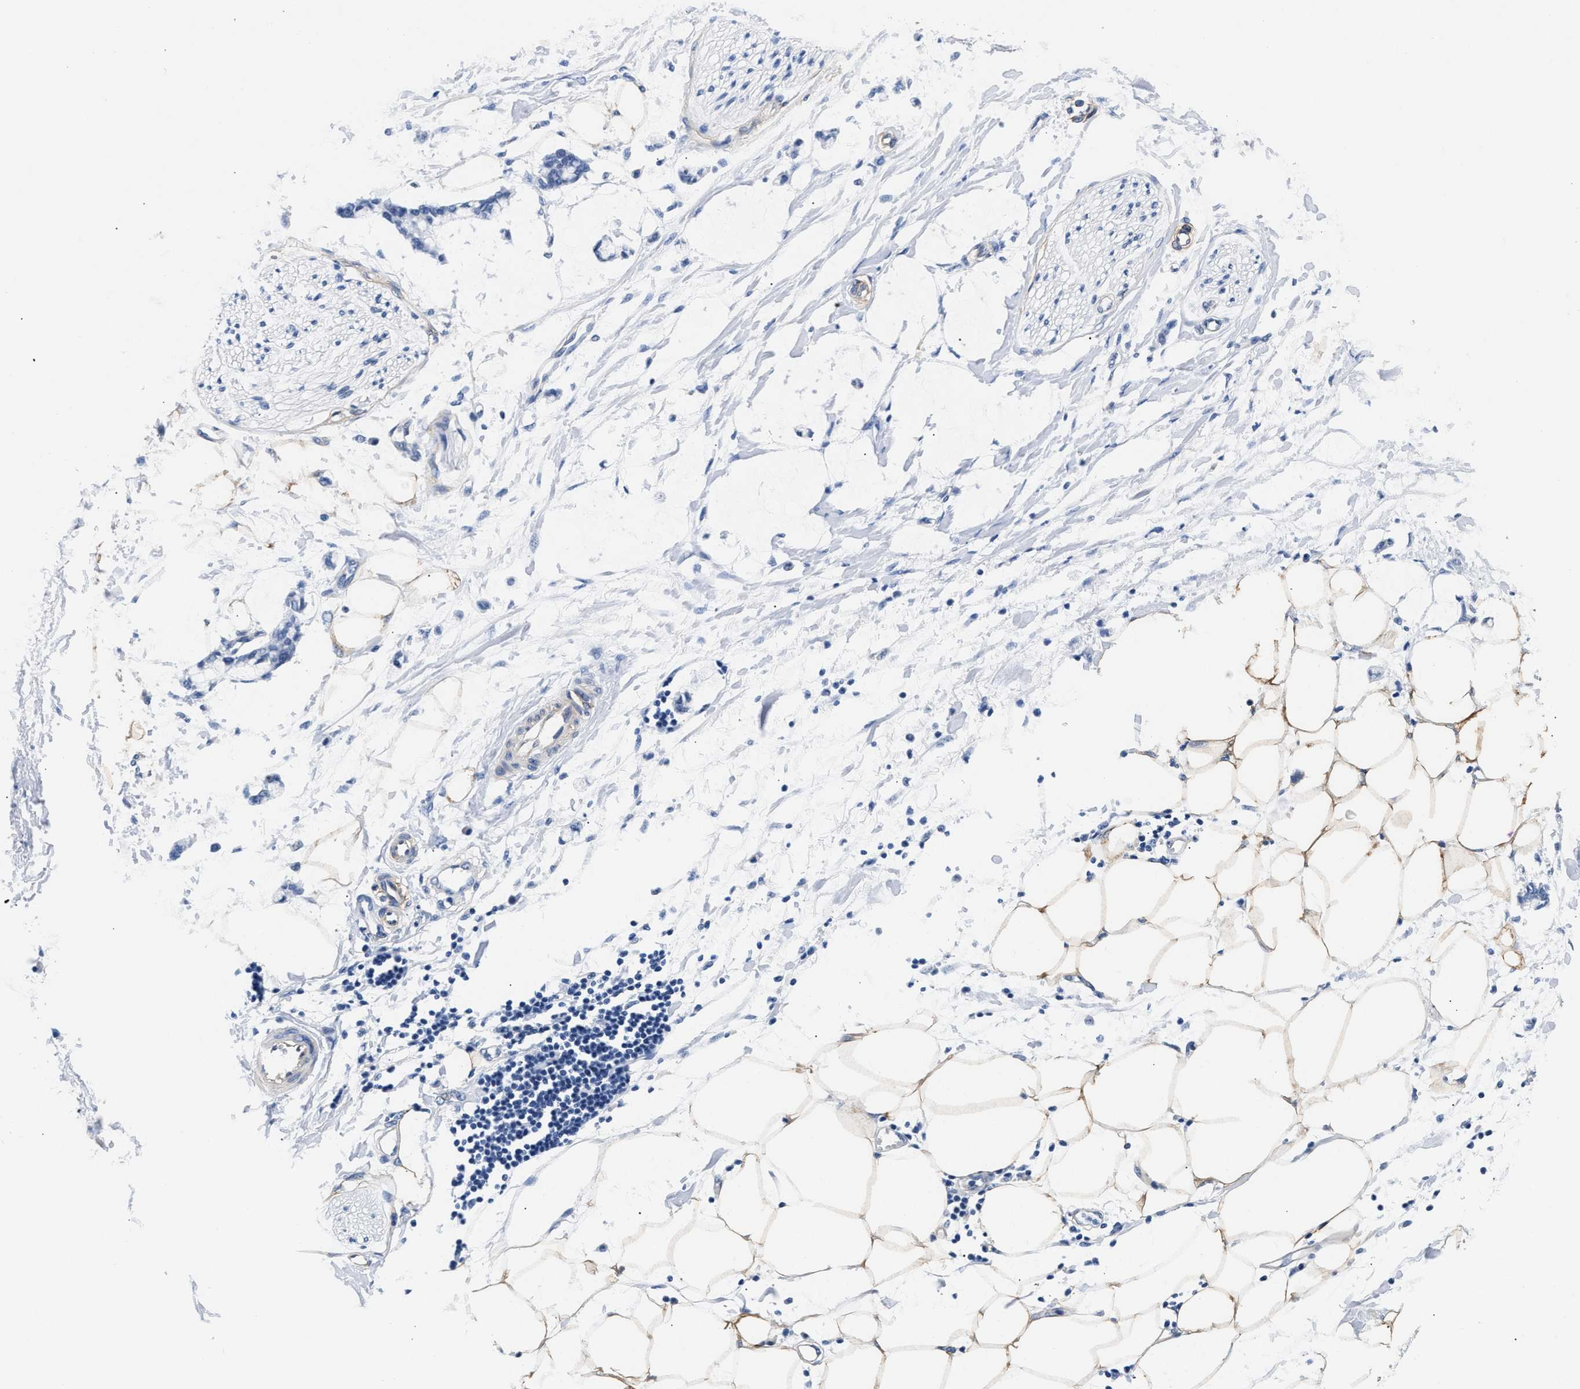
{"staining": {"intensity": "moderate", "quantity": "25%-75%", "location": "cytoplasmic/membranous"}, "tissue": "adipose tissue", "cell_type": "Adipocytes", "image_type": "normal", "snomed": [{"axis": "morphology", "description": "Normal tissue, NOS"}, {"axis": "morphology", "description": "Adenocarcinoma, NOS"}, {"axis": "topography", "description": "Colon"}, {"axis": "topography", "description": "Peripheral nerve tissue"}], "caption": "Moderate cytoplasmic/membranous expression for a protein is appreciated in about 25%-75% of adipocytes of benign adipose tissue using immunohistochemistry (IHC).", "gene": "TRIM29", "patient": {"sex": "male", "age": 14}}